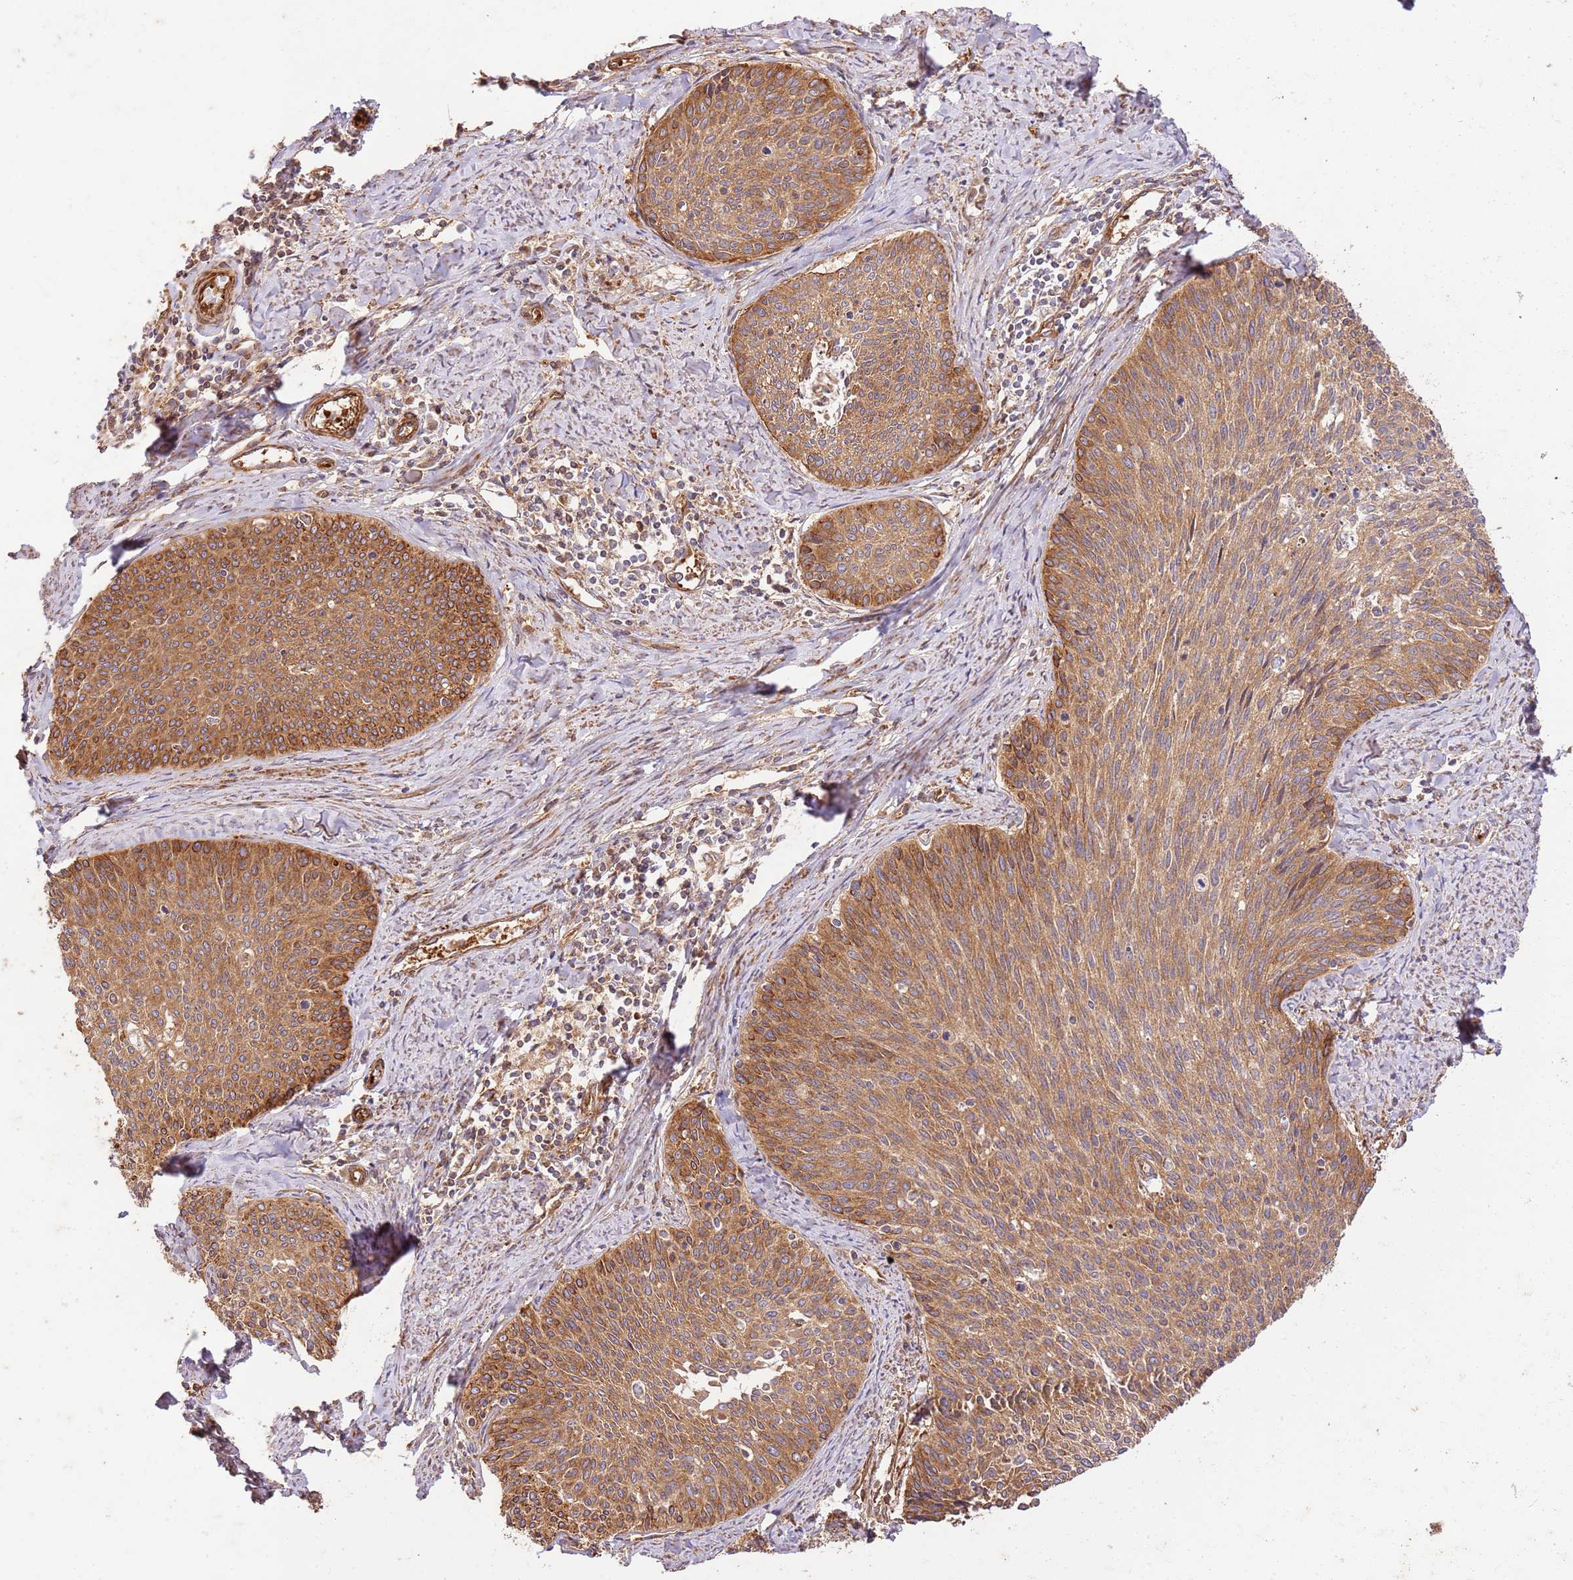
{"staining": {"intensity": "moderate", "quantity": ">75%", "location": "cytoplasmic/membranous"}, "tissue": "cervical cancer", "cell_type": "Tumor cells", "image_type": "cancer", "snomed": [{"axis": "morphology", "description": "Squamous cell carcinoma, NOS"}, {"axis": "topography", "description": "Cervix"}], "caption": "Human cervical cancer stained with a brown dye demonstrates moderate cytoplasmic/membranous positive positivity in approximately >75% of tumor cells.", "gene": "ZBTB39", "patient": {"sex": "female", "age": 55}}